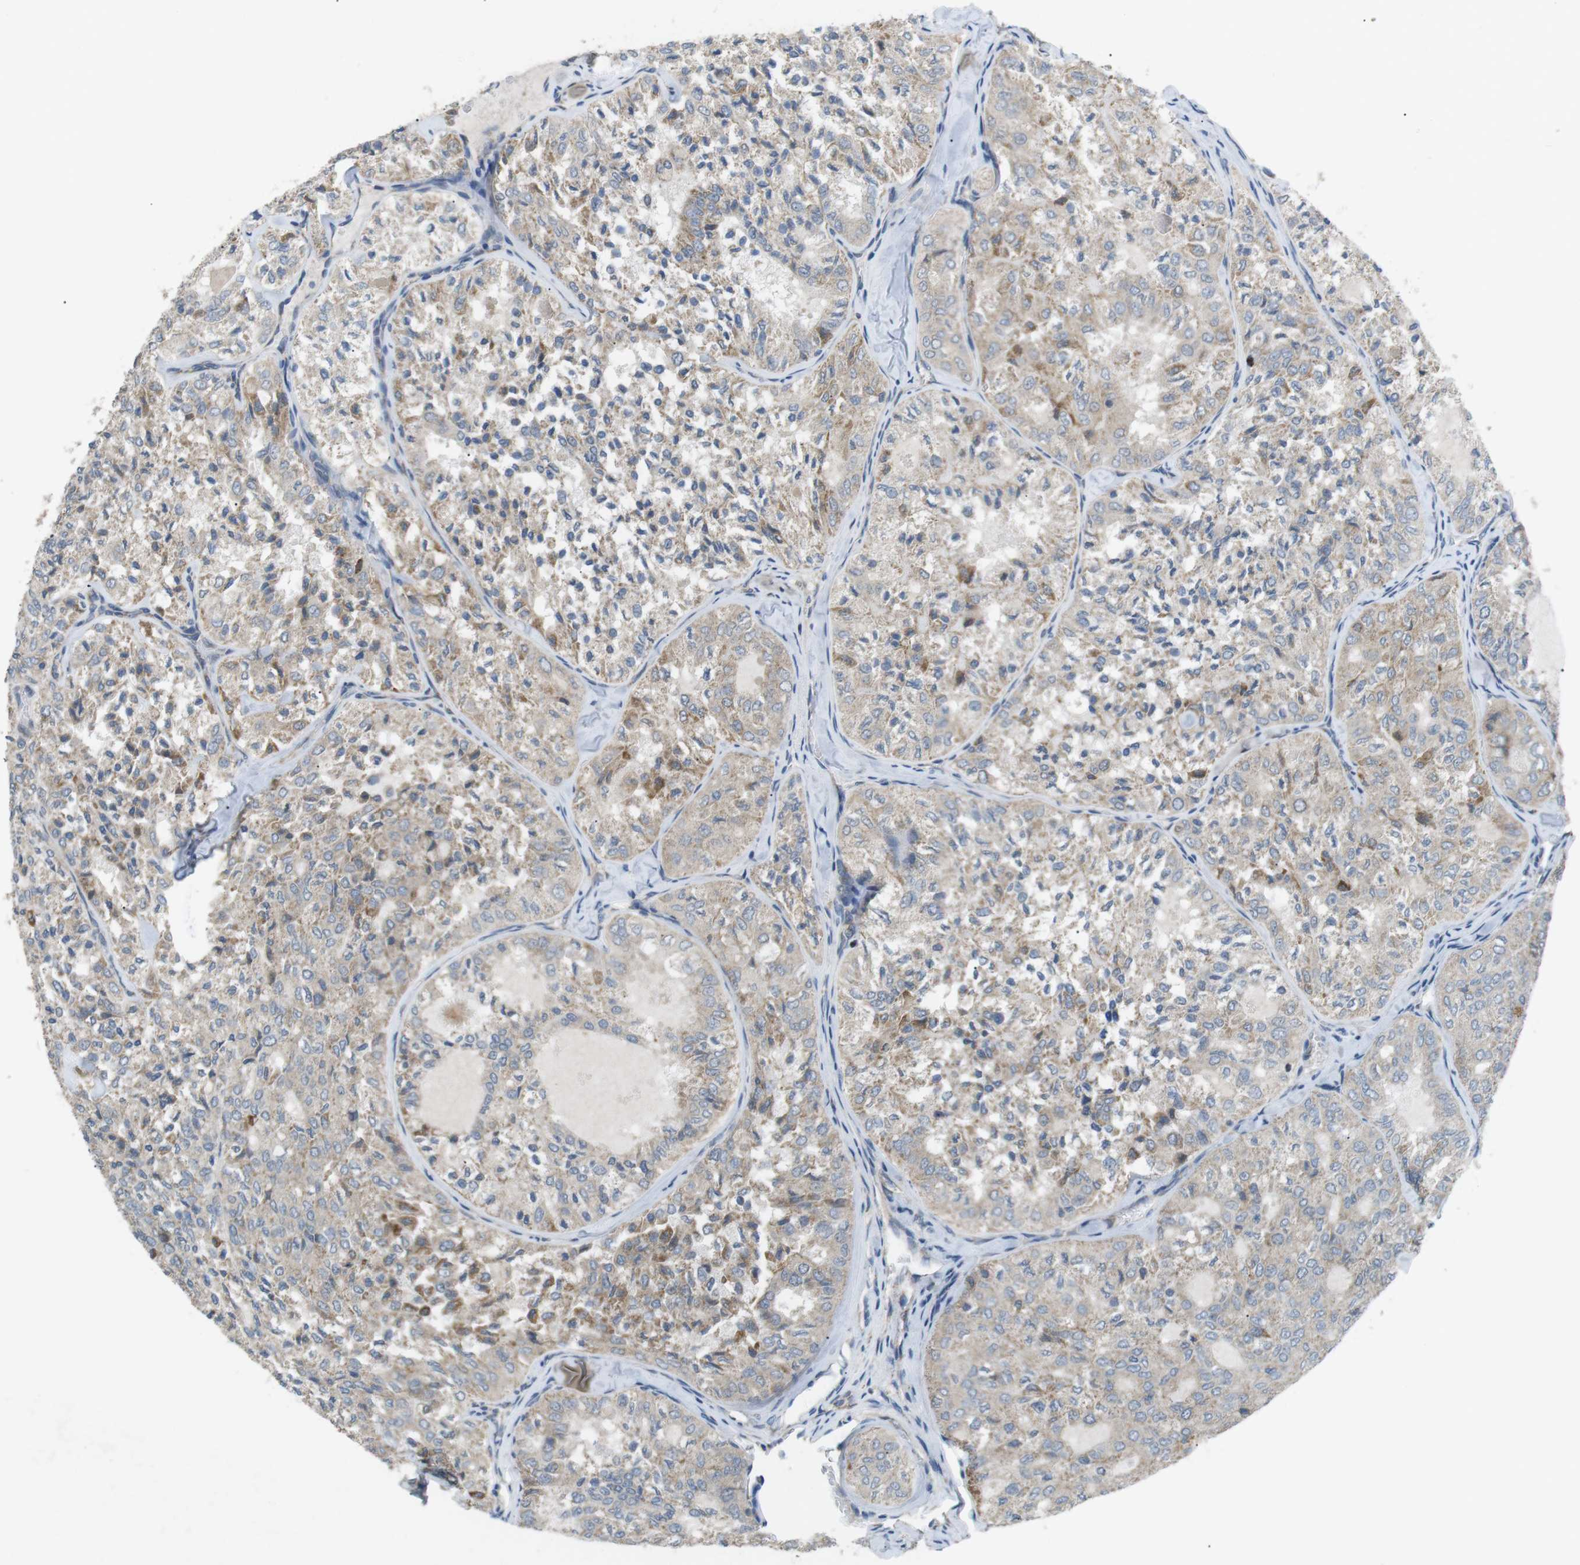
{"staining": {"intensity": "moderate", "quantity": "<25%", "location": "cytoplasmic/membranous"}, "tissue": "thyroid cancer", "cell_type": "Tumor cells", "image_type": "cancer", "snomed": [{"axis": "morphology", "description": "Follicular adenoma carcinoma, NOS"}, {"axis": "topography", "description": "Thyroid gland"}], "caption": "Protein analysis of follicular adenoma carcinoma (thyroid) tissue shows moderate cytoplasmic/membranous positivity in about <25% of tumor cells. (DAB IHC, brown staining for protein, blue staining for nuclei).", "gene": "BACE1", "patient": {"sex": "male", "age": 75}}